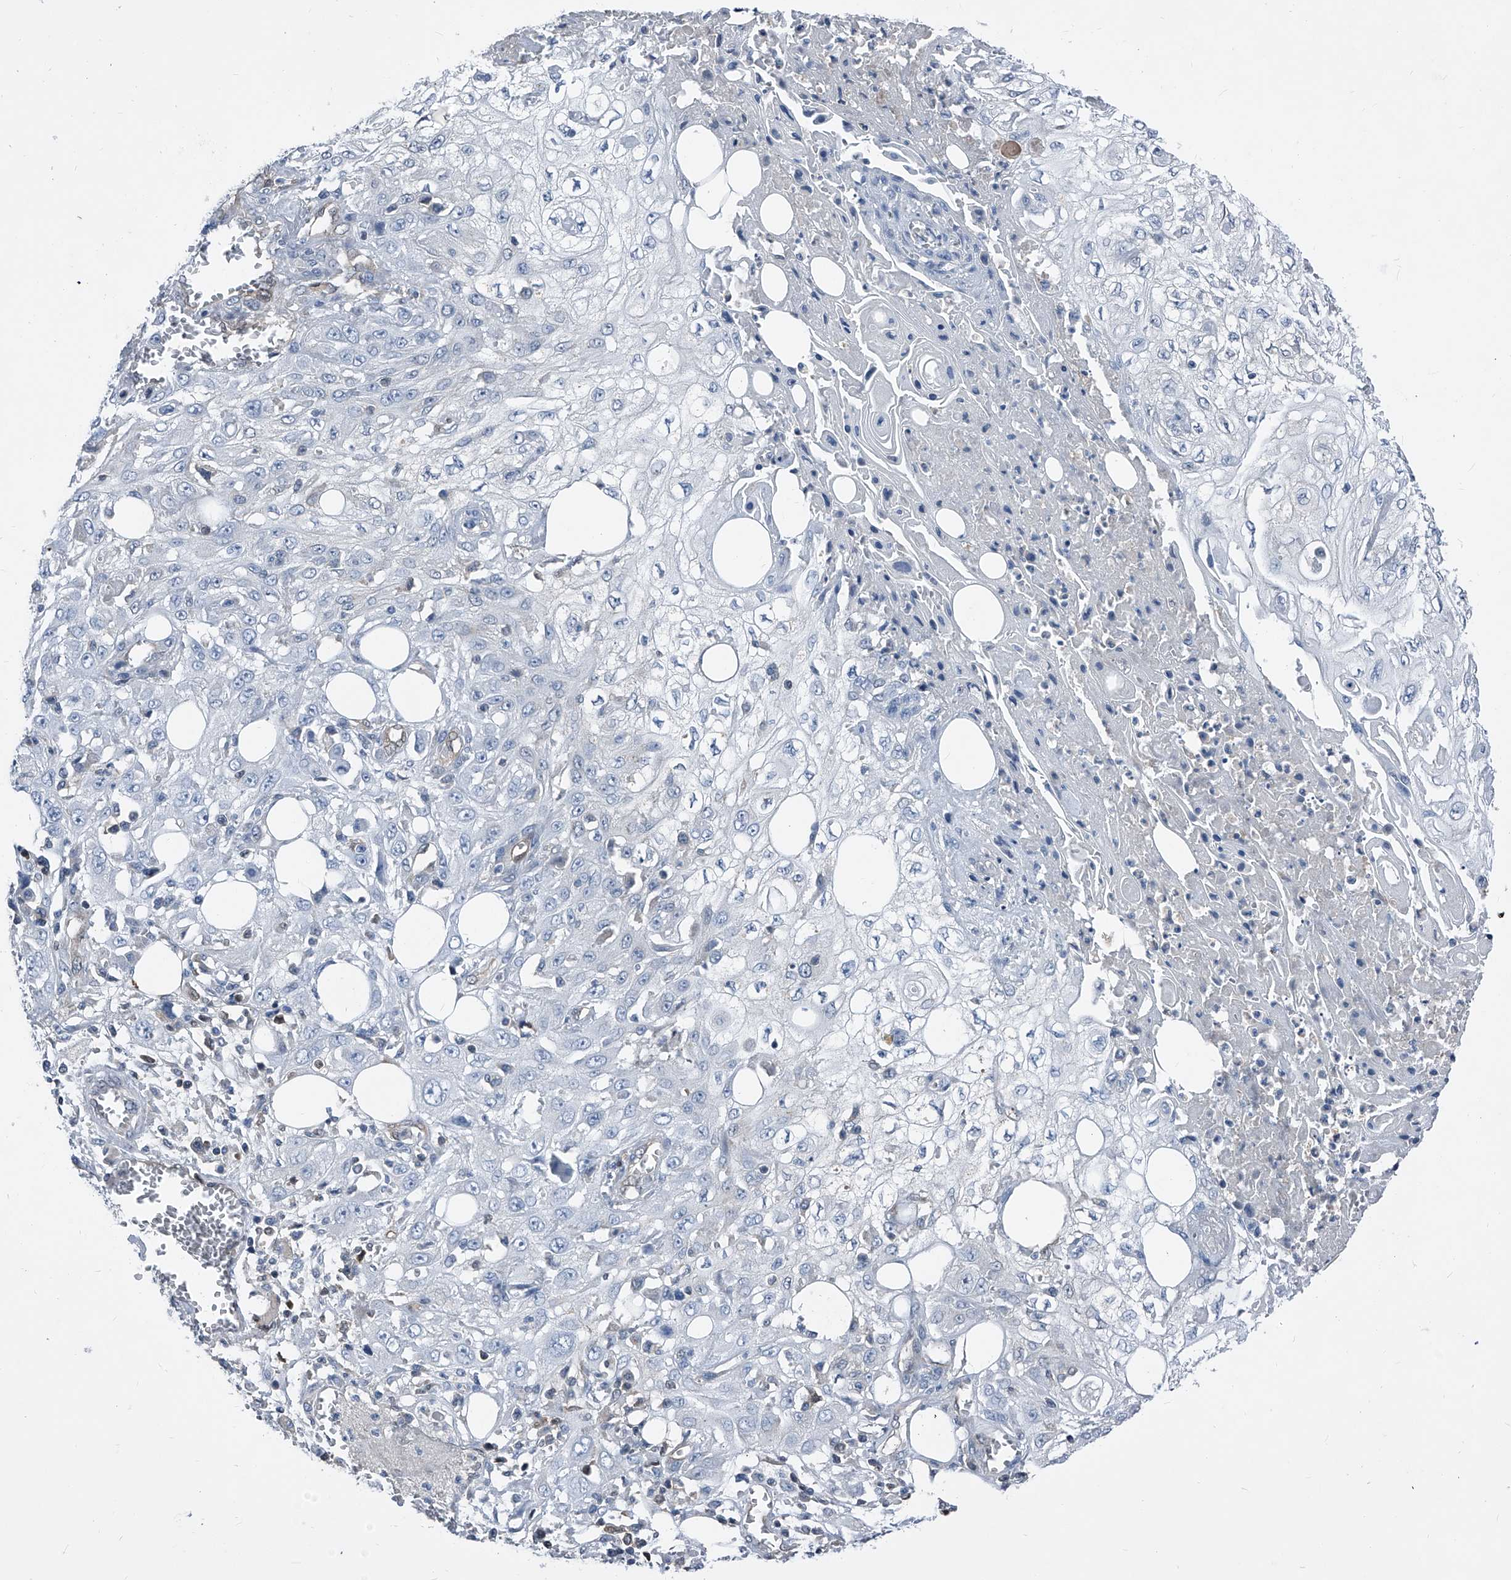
{"staining": {"intensity": "negative", "quantity": "none", "location": "none"}, "tissue": "skin cancer", "cell_type": "Tumor cells", "image_type": "cancer", "snomed": [{"axis": "morphology", "description": "Squamous cell carcinoma, NOS"}, {"axis": "morphology", "description": "Squamous cell carcinoma, metastatic, NOS"}, {"axis": "topography", "description": "Skin"}, {"axis": "topography", "description": "Lymph node"}], "caption": "A micrograph of human metastatic squamous cell carcinoma (skin) is negative for staining in tumor cells.", "gene": "MAP2K6", "patient": {"sex": "male", "age": 75}}